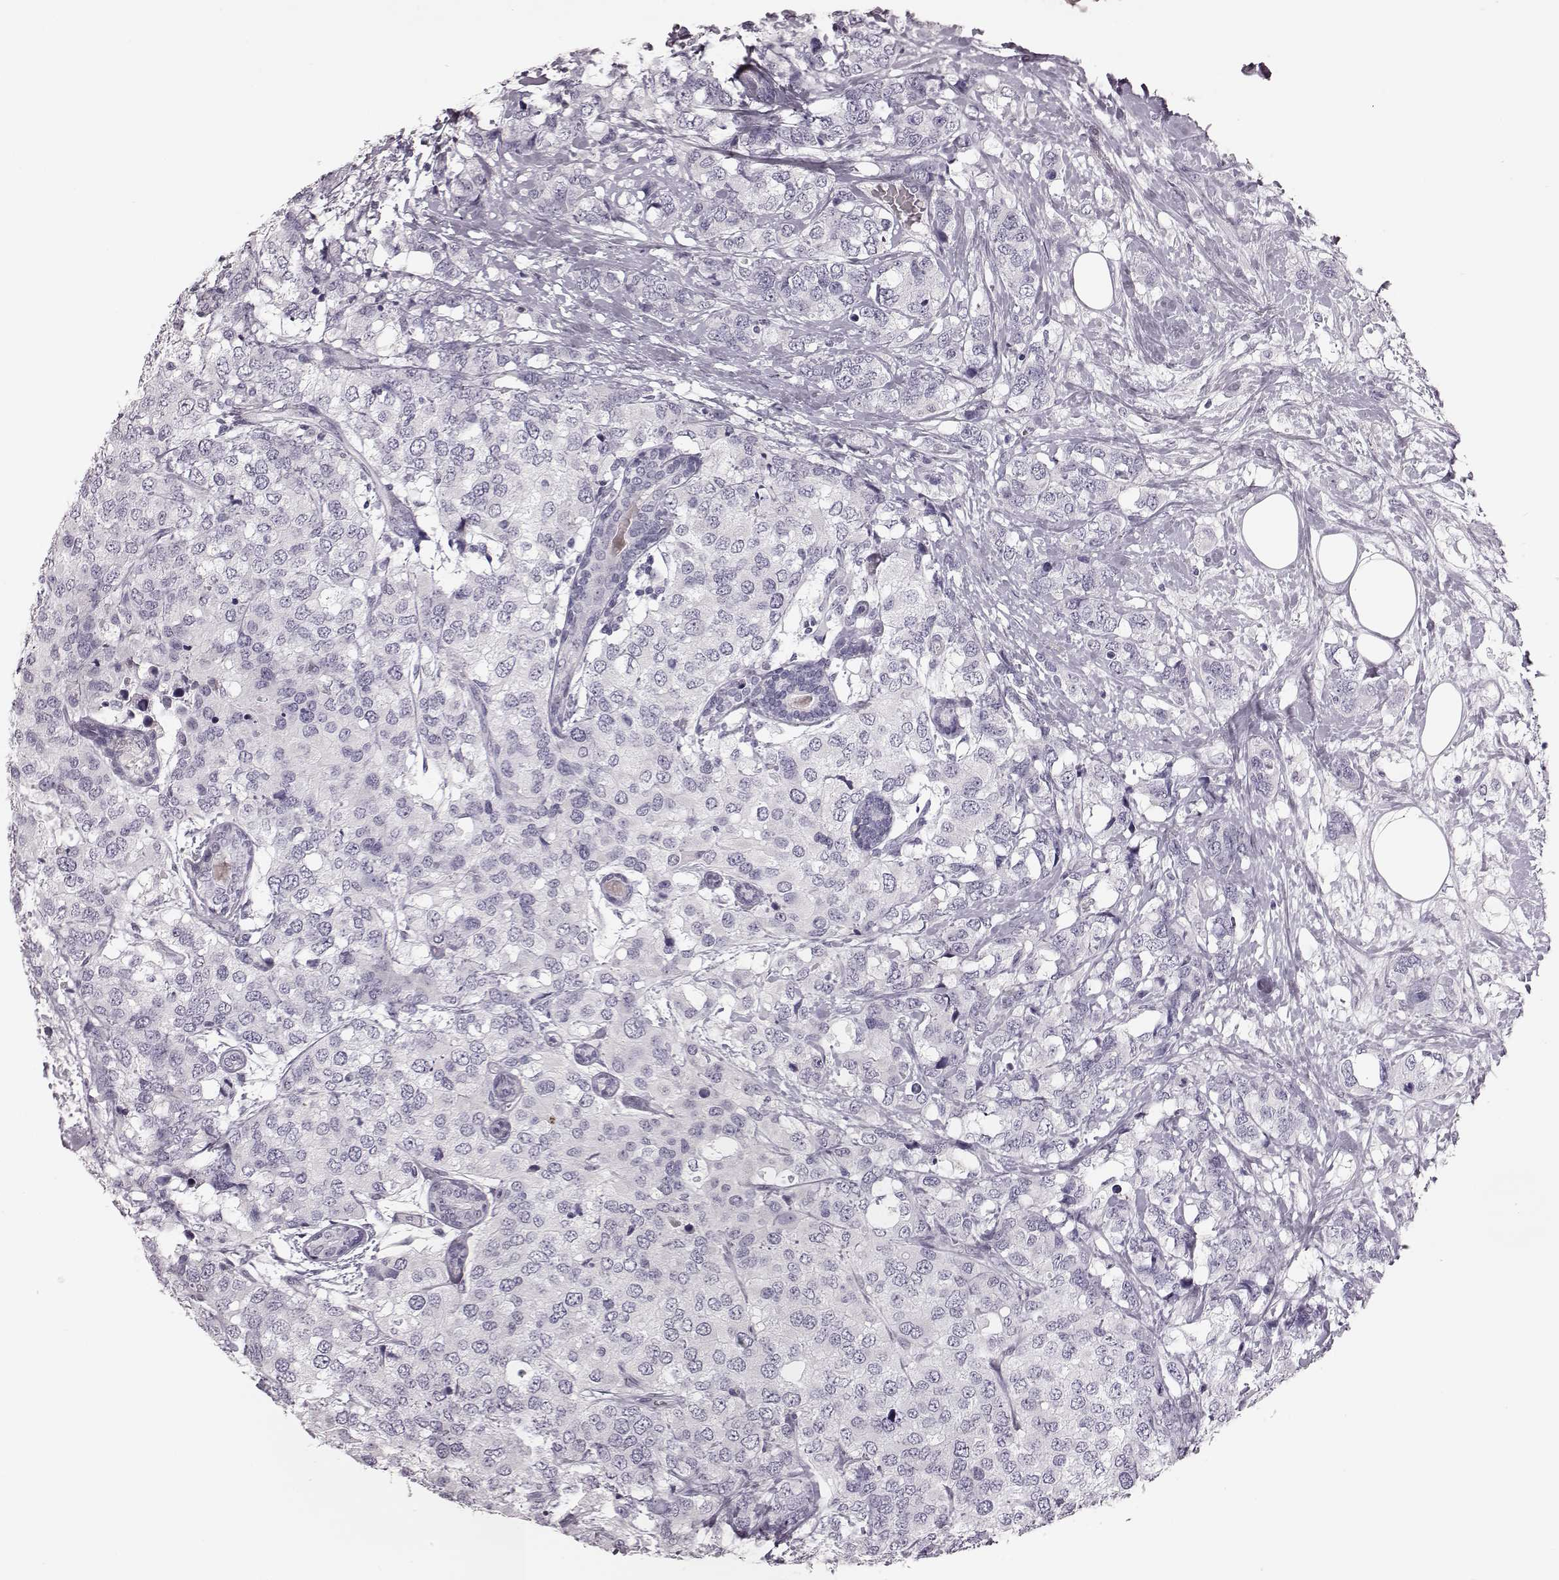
{"staining": {"intensity": "negative", "quantity": "none", "location": "none"}, "tissue": "breast cancer", "cell_type": "Tumor cells", "image_type": "cancer", "snomed": [{"axis": "morphology", "description": "Lobular carcinoma"}, {"axis": "topography", "description": "Breast"}], "caption": "Immunohistochemical staining of human breast cancer (lobular carcinoma) displays no significant positivity in tumor cells.", "gene": "ZNF433", "patient": {"sex": "female", "age": 59}}